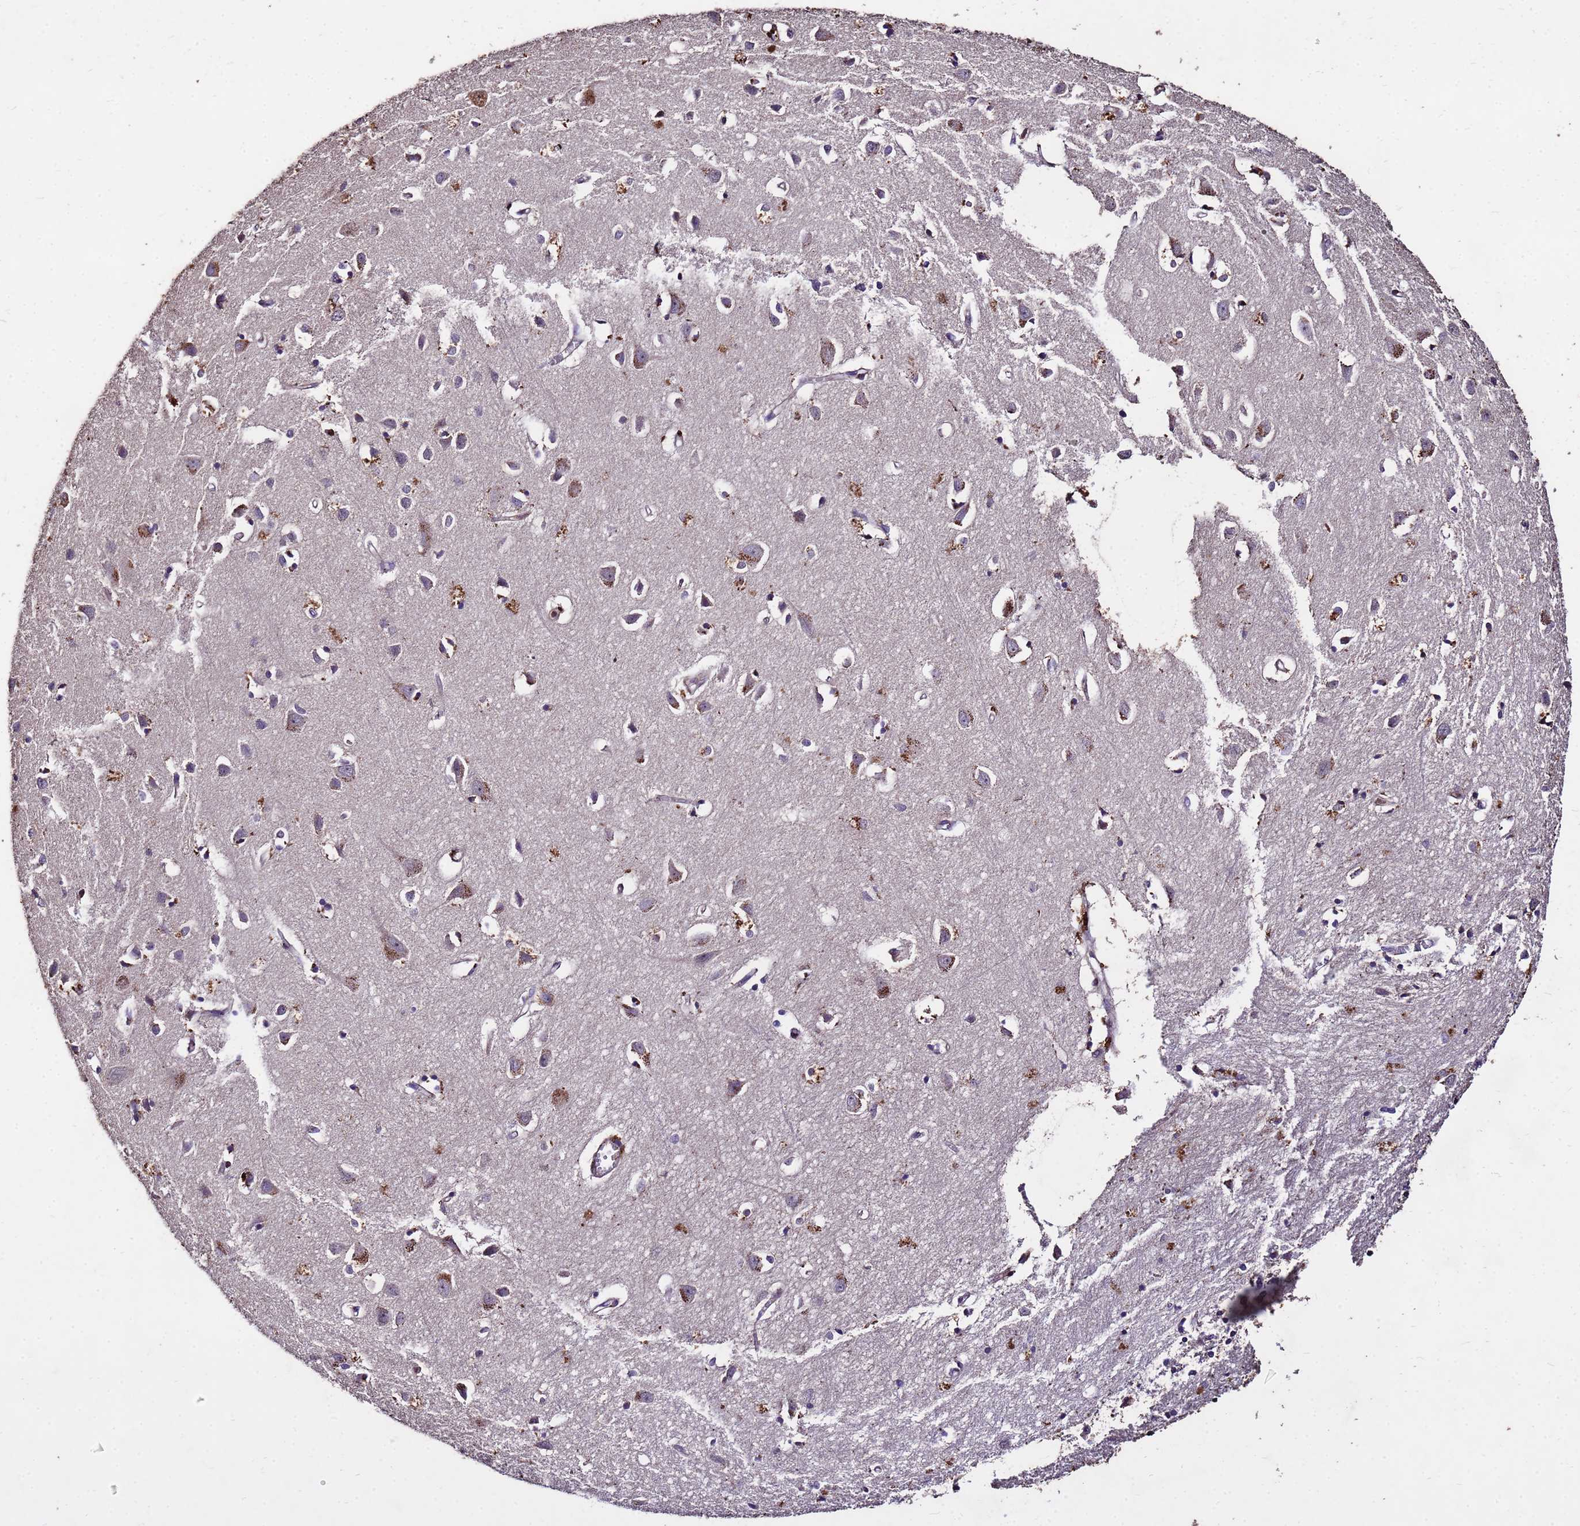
{"staining": {"intensity": "moderate", "quantity": ">75%", "location": "cytoplasmic/membranous"}, "tissue": "cerebral cortex", "cell_type": "Endothelial cells", "image_type": "normal", "snomed": [{"axis": "morphology", "description": "Normal tissue, NOS"}, {"axis": "topography", "description": "Cerebral cortex"}], "caption": "Protein staining of benign cerebral cortex demonstrates moderate cytoplasmic/membranous positivity in approximately >75% of endothelial cells.", "gene": "TOR4A", "patient": {"sex": "female", "age": 64}}